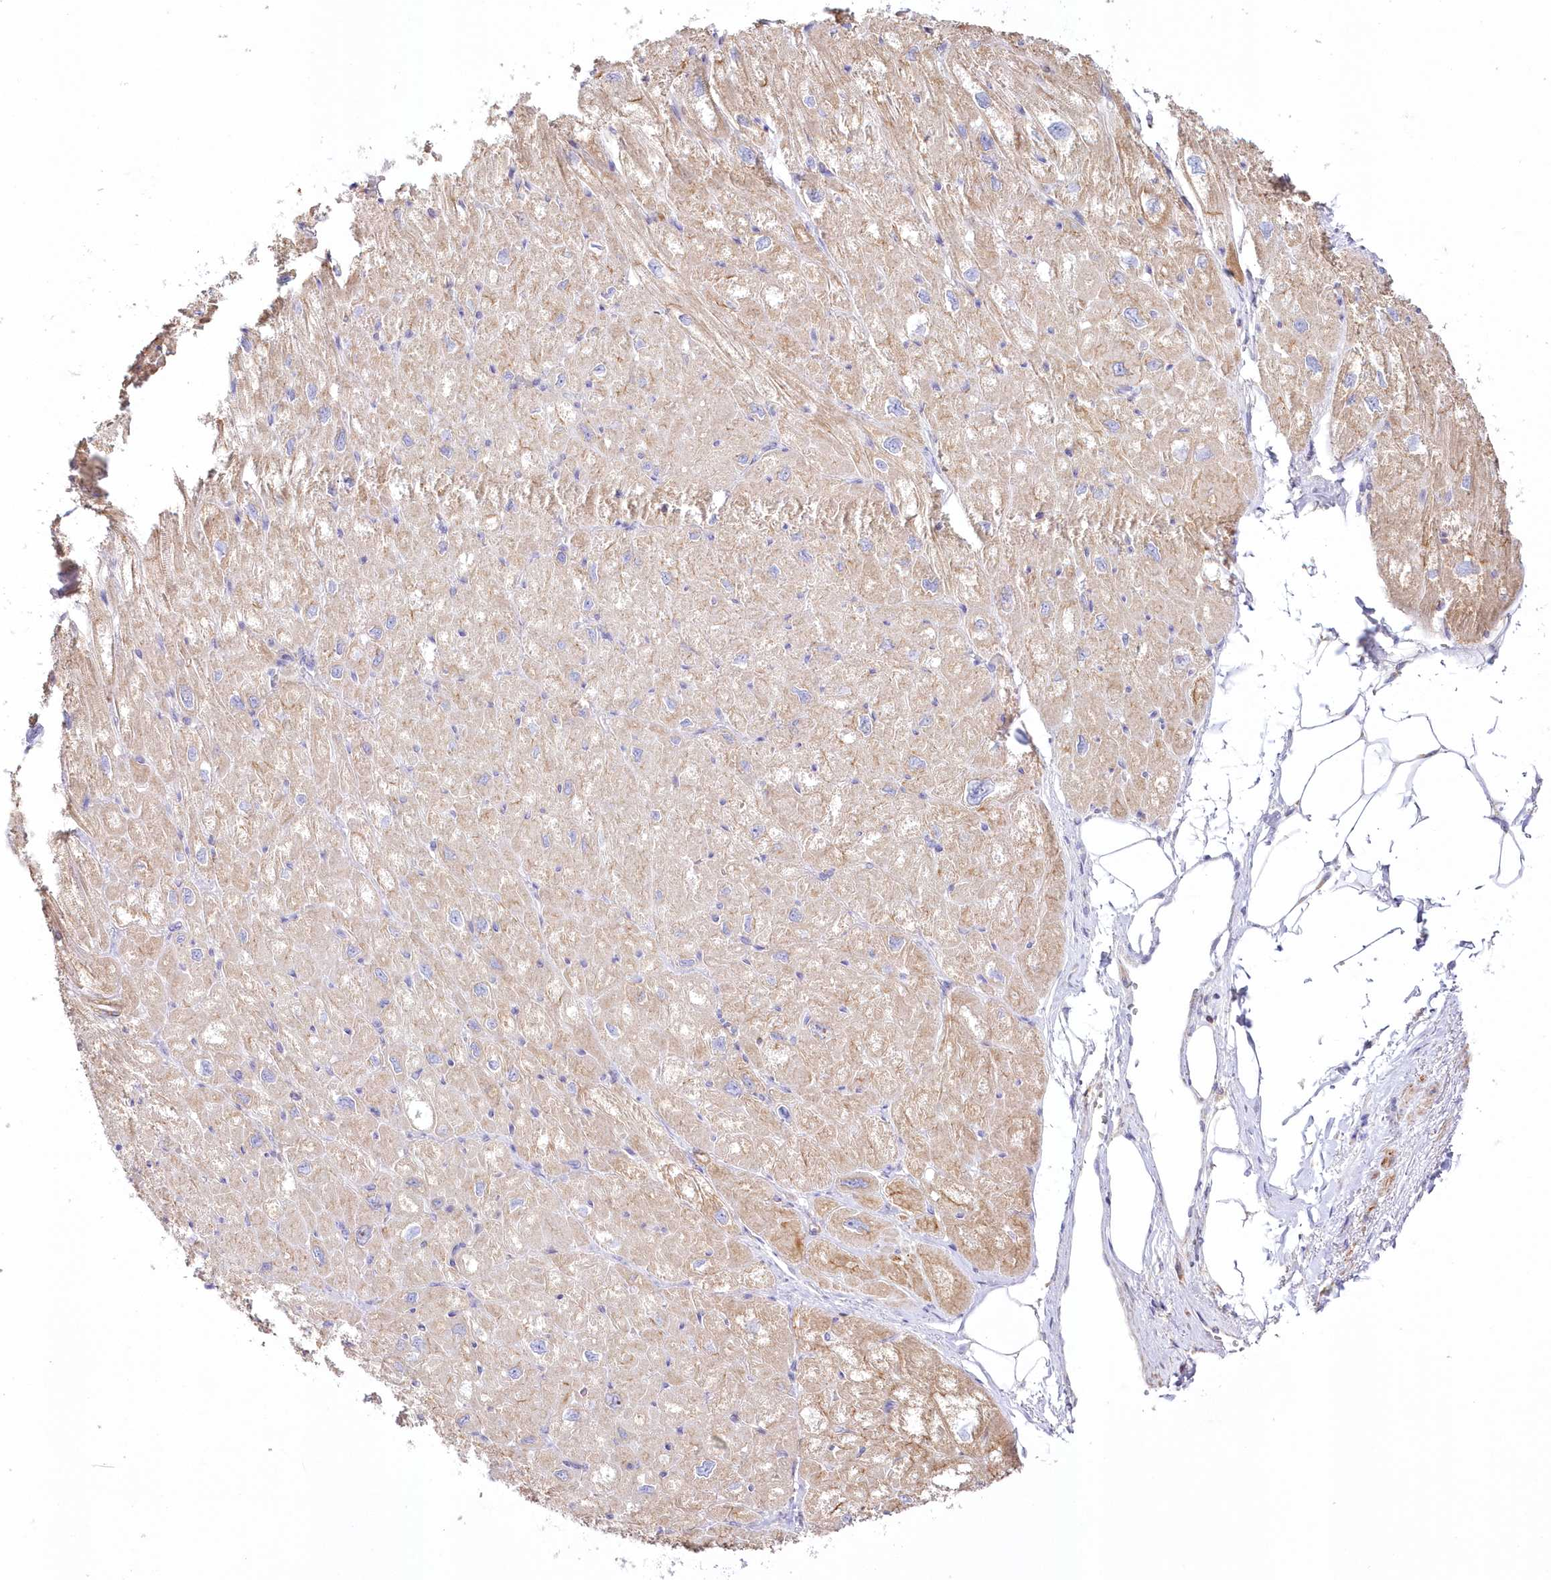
{"staining": {"intensity": "moderate", "quantity": ">75%", "location": "cytoplasmic/membranous"}, "tissue": "heart muscle", "cell_type": "Cardiomyocytes", "image_type": "normal", "snomed": [{"axis": "morphology", "description": "Normal tissue, NOS"}, {"axis": "topography", "description": "Heart"}], "caption": "Immunohistochemical staining of benign heart muscle exhibits moderate cytoplasmic/membranous protein expression in about >75% of cardiomyocytes.", "gene": "ARFGEF3", "patient": {"sex": "male", "age": 50}}